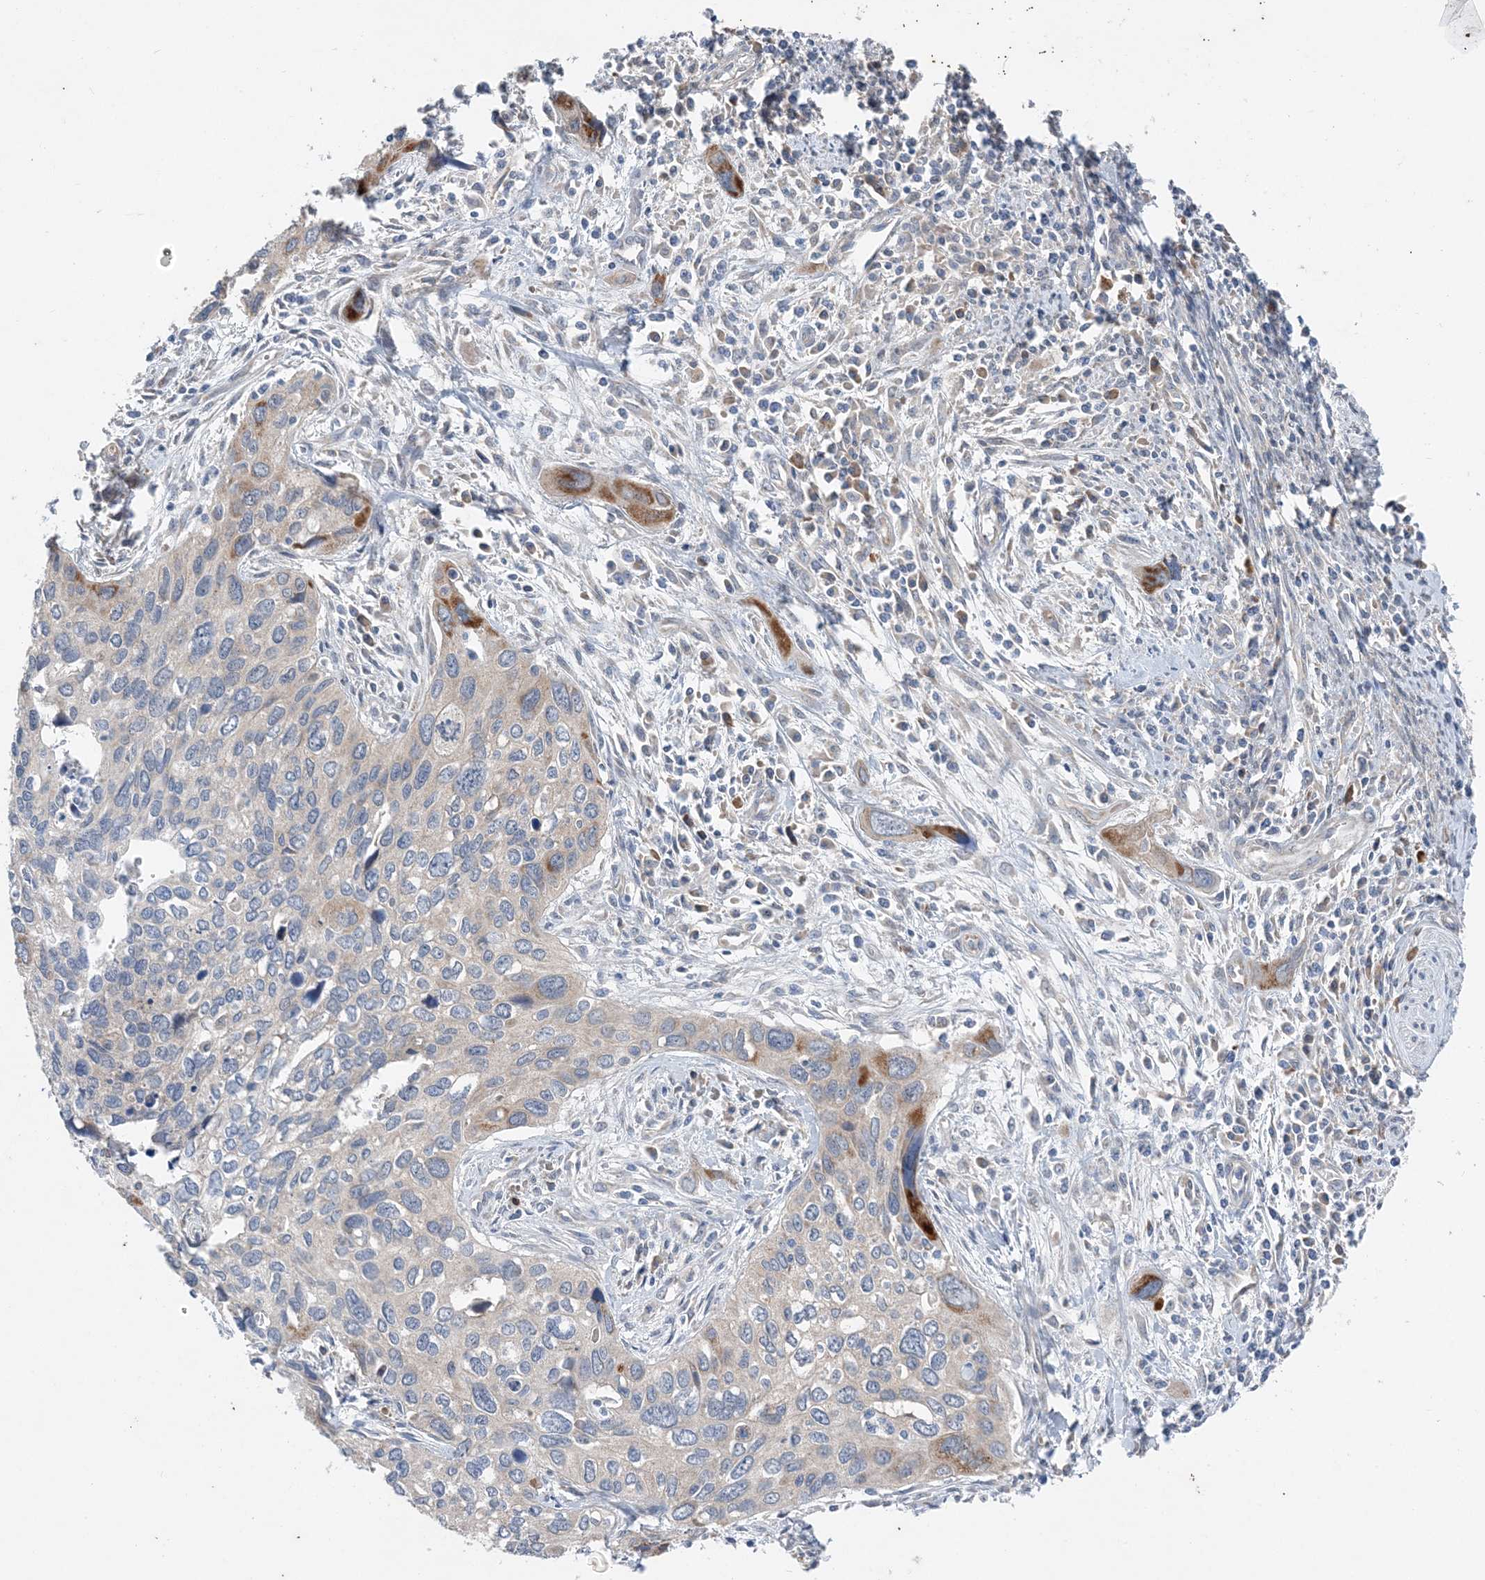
{"staining": {"intensity": "moderate", "quantity": "<25%", "location": "cytoplasmic/membranous"}, "tissue": "cervical cancer", "cell_type": "Tumor cells", "image_type": "cancer", "snomed": [{"axis": "morphology", "description": "Squamous cell carcinoma, NOS"}, {"axis": "topography", "description": "Cervix"}], "caption": "Immunohistochemistry staining of squamous cell carcinoma (cervical), which displays low levels of moderate cytoplasmic/membranous staining in about <25% of tumor cells indicating moderate cytoplasmic/membranous protein expression. The staining was performed using DAB (3,3'-diaminobenzidine) (brown) for protein detection and nuclei were counterstained in hematoxylin (blue).", "gene": "DHX30", "patient": {"sex": "female", "age": 55}}